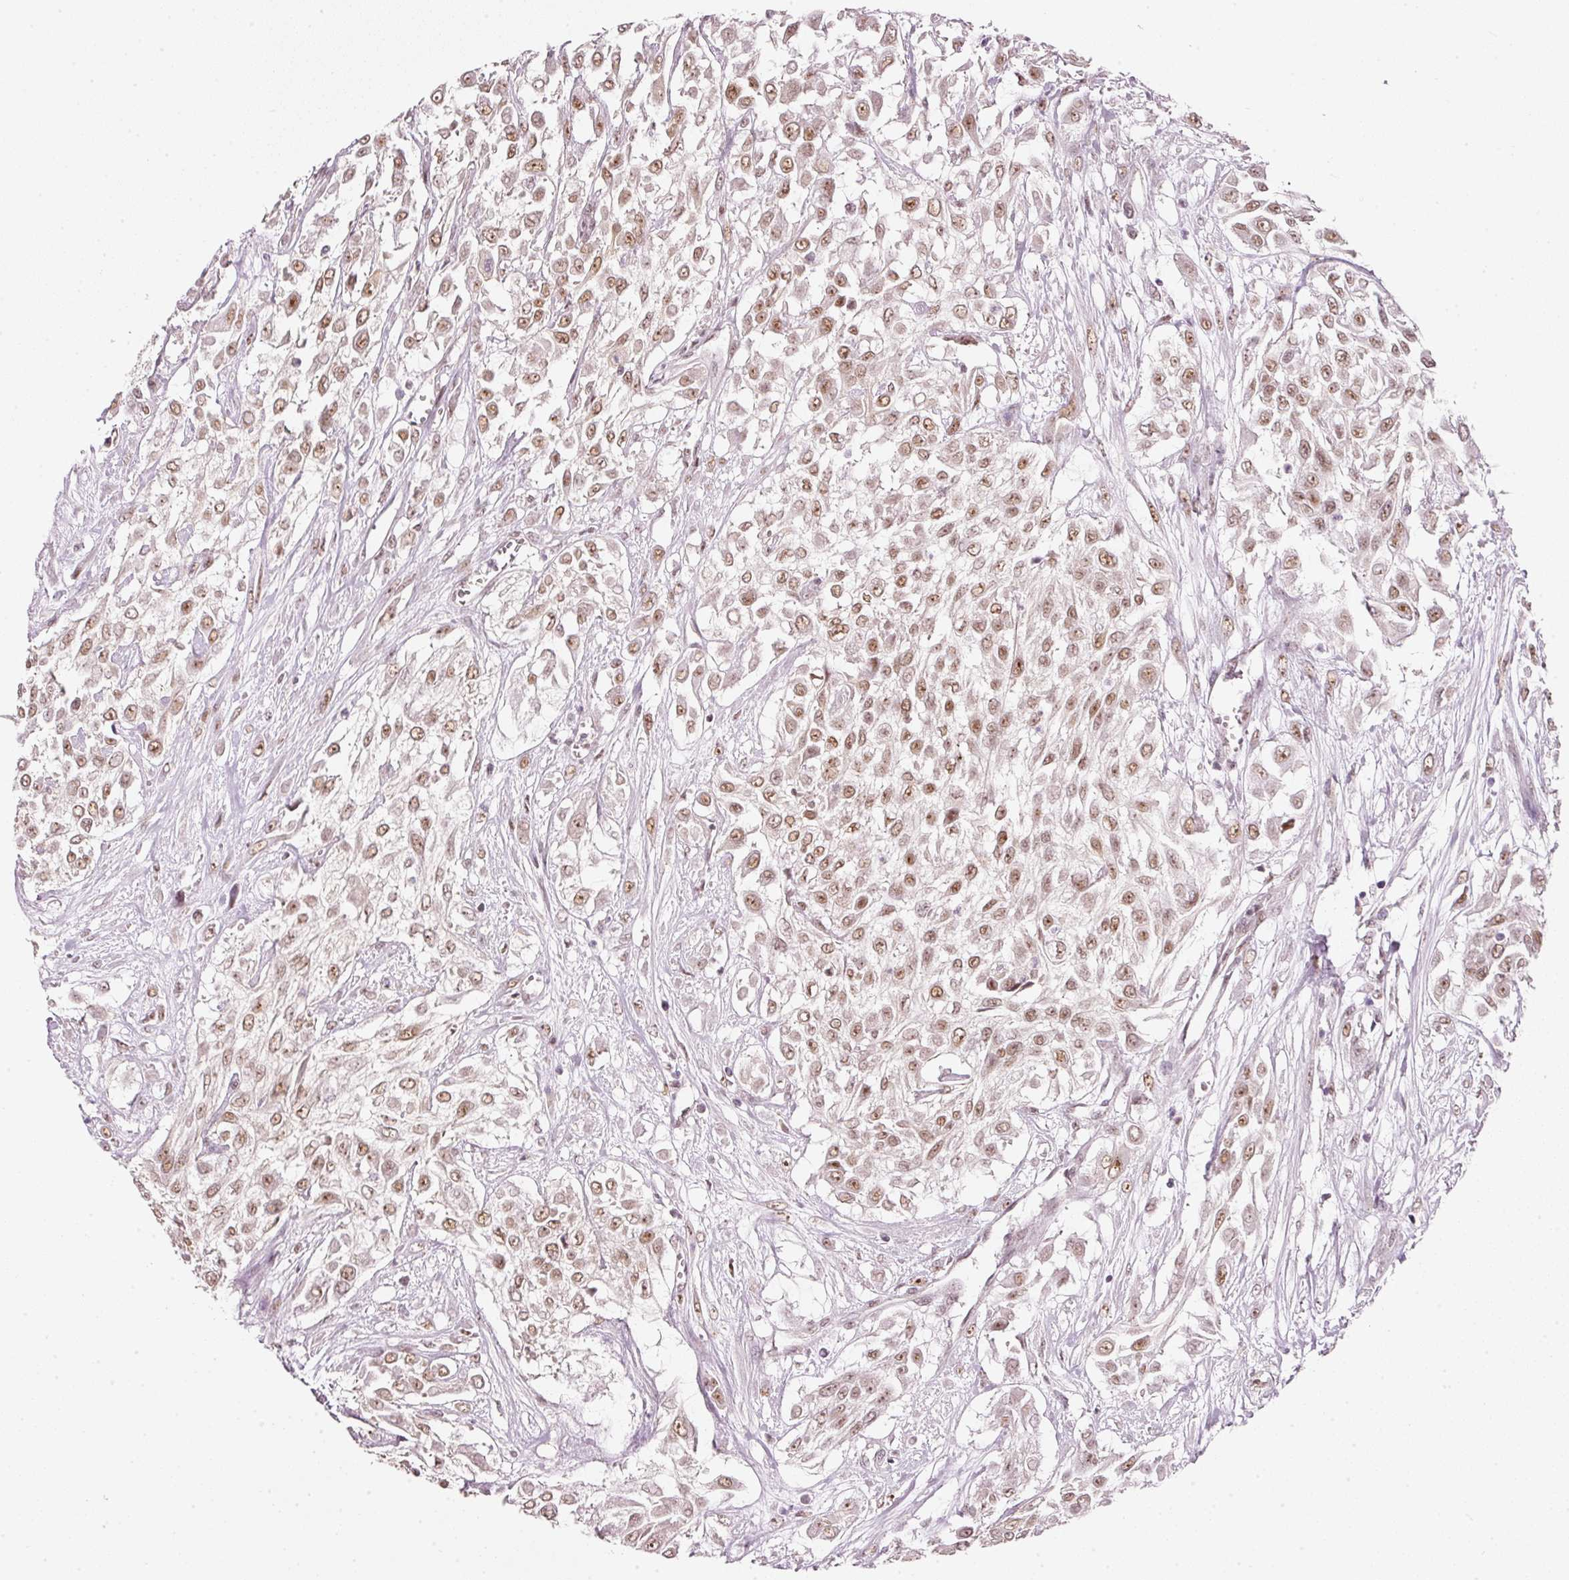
{"staining": {"intensity": "moderate", "quantity": ">75%", "location": "nuclear"}, "tissue": "urothelial cancer", "cell_type": "Tumor cells", "image_type": "cancer", "snomed": [{"axis": "morphology", "description": "Urothelial carcinoma, High grade"}, {"axis": "topography", "description": "Urinary bladder"}], "caption": "The photomicrograph shows staining of urothelial carcinoma (high-grade), revealing moderate nuclear protein staining (brown color) within tumor cells.", "gene": "FSTL3", "patient": {"sex": "male", "age": 57}}